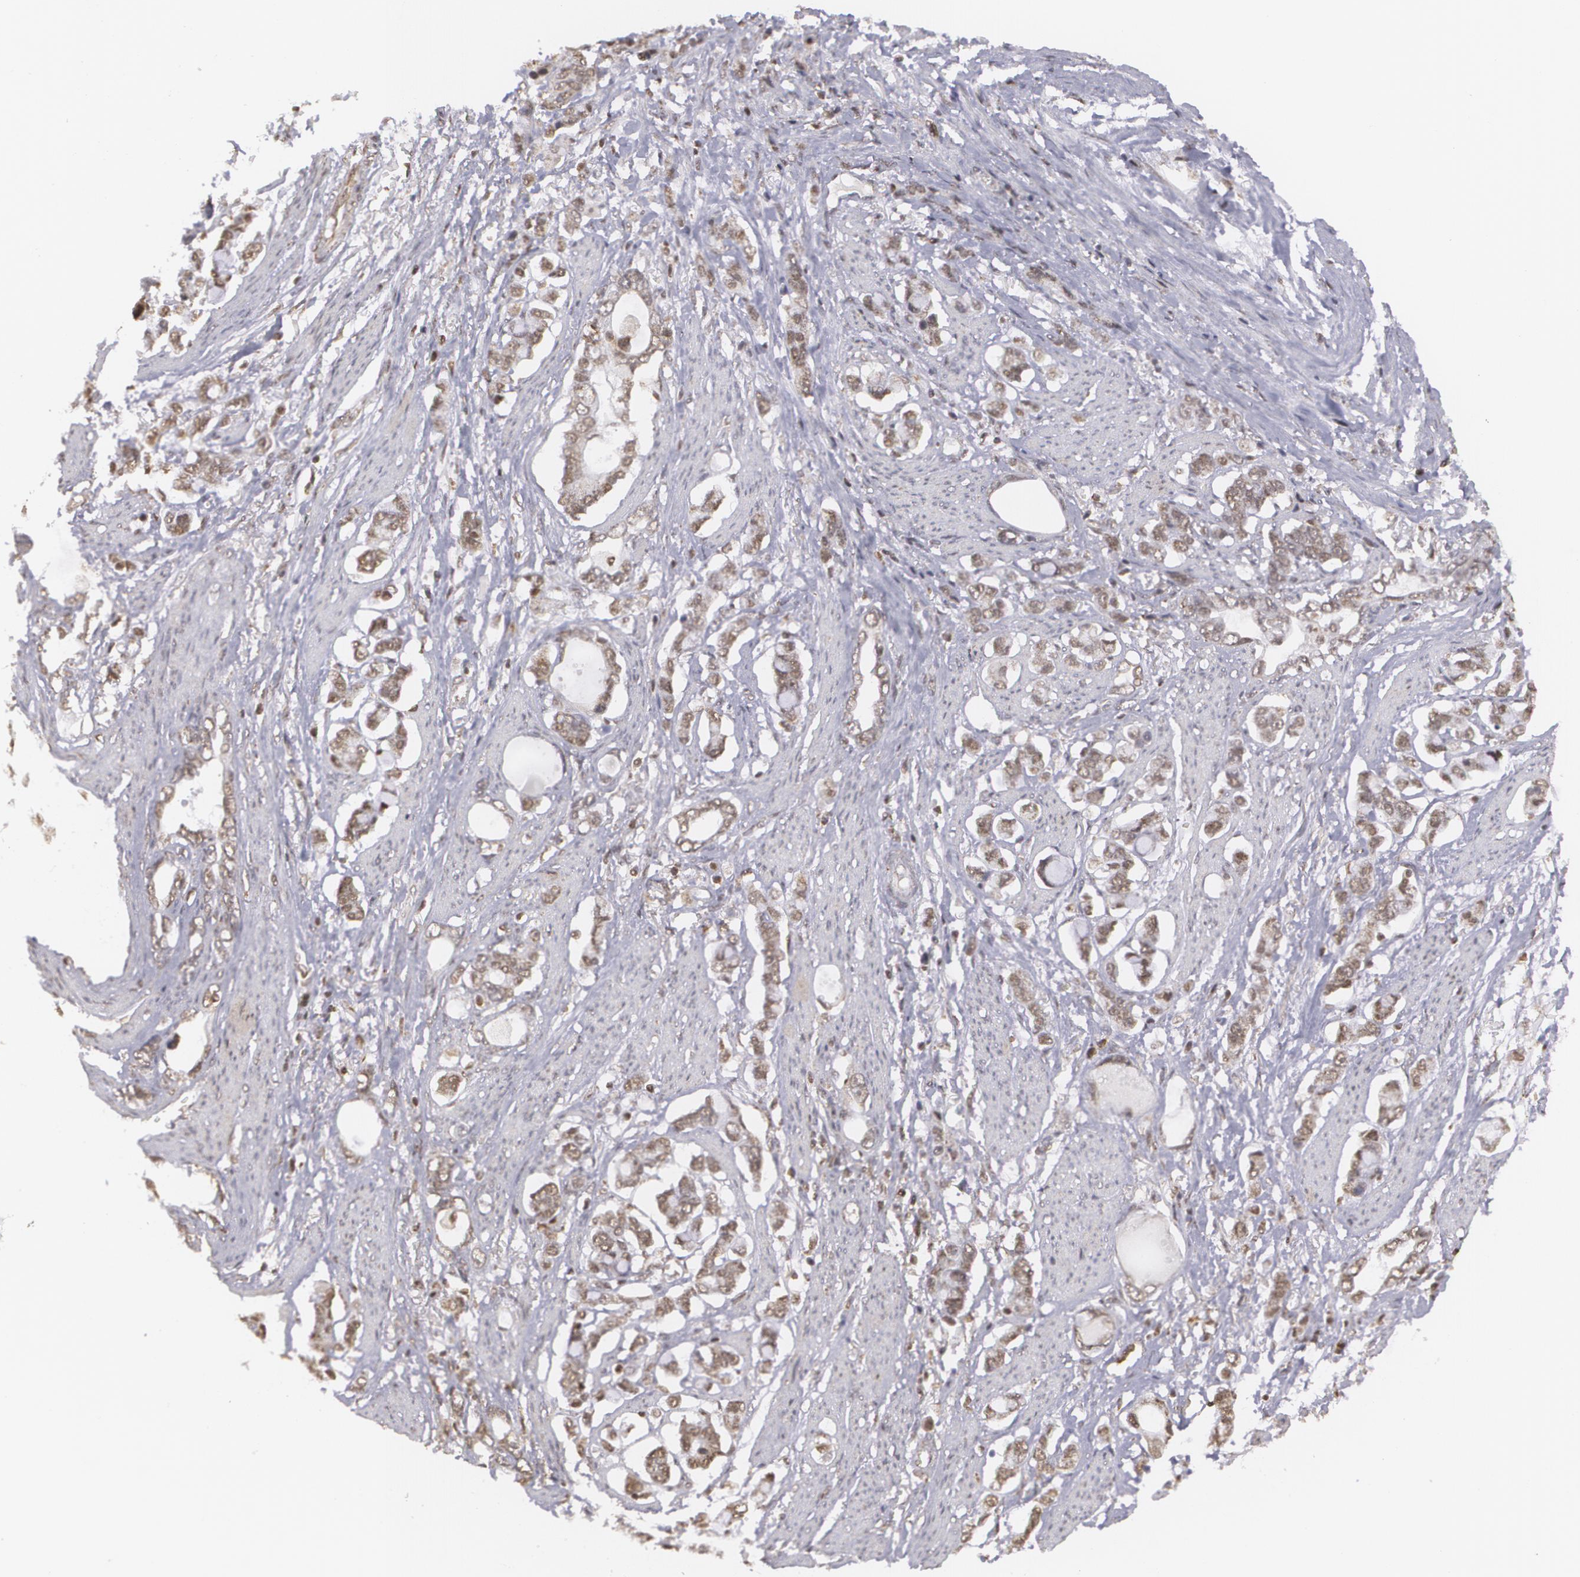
{"staining": {"intensity": "moderate", "quantity": ">75%", "location": "nuclear"}, "tissue": "stomach cancer", "cell_type": "Tumor cells", "image_type": "cancer", "snomed": [{"axis": "morphology", "description": "Adenocarcinoma, NOS"}, {"axis": "topography", "description": "Stomach"}], "caption": "A high-resolution photomicrograph shows immunohistochemistry staining of adenocarcinoma (stomach), which reveals moderate nuclear expression in approximately >75% of tumor cells.", "gene": "MXD1", "patient": {"sex": "male", "age": 78}}